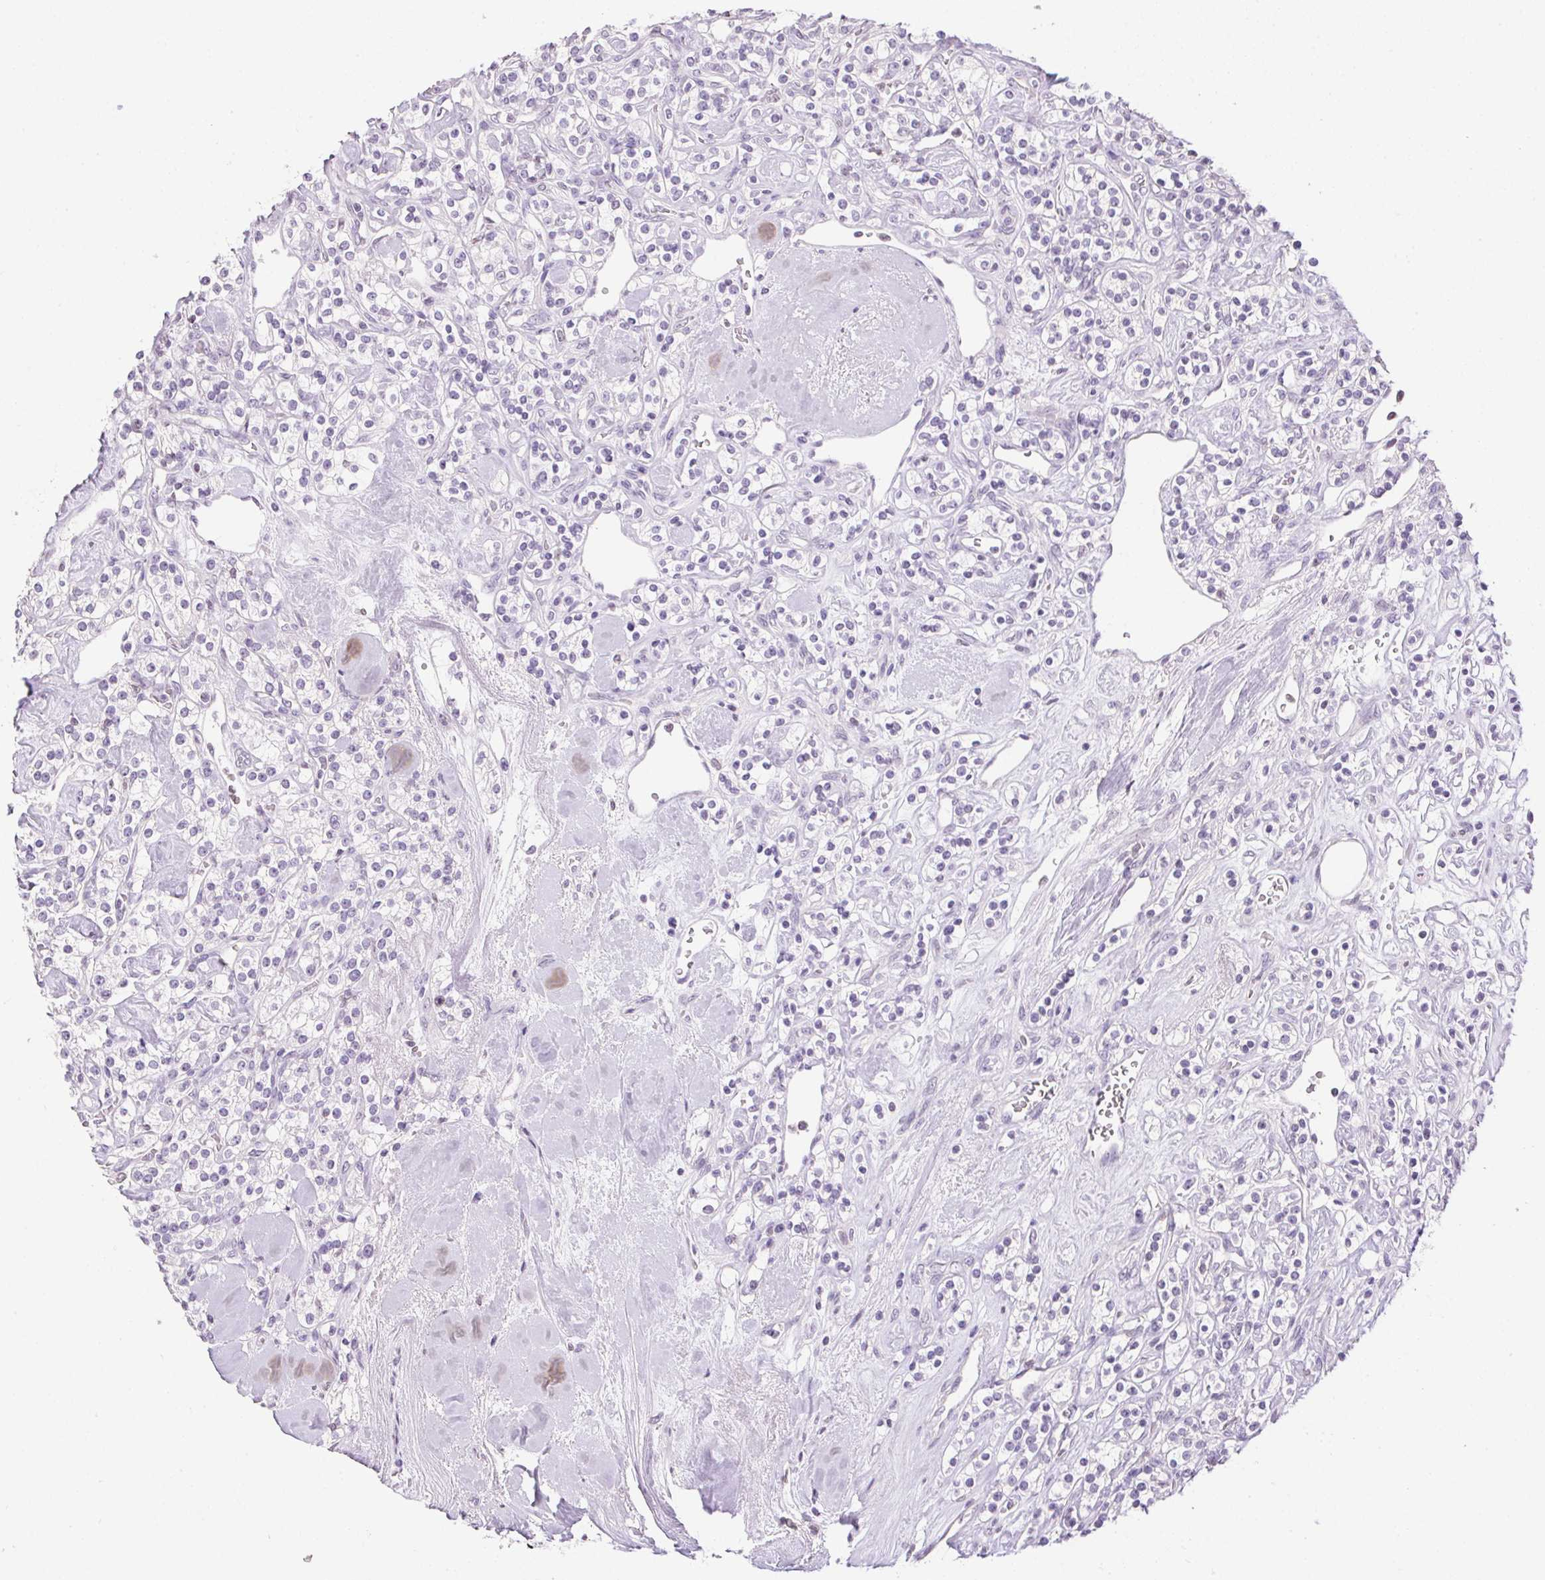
{"staining": {"intensity": "negative", "quantity": "none", "location": "none"}, "tissue": "renal cancer", "cell_type": "Tumor cells", "image_type": "cancer", "snomed": [{"axis": "morphology", "description": "Adenocarcinoma, NOS"}, {"axis": "topography", "description": "Kidney"}], "caption": "DAB immunohistochemical staining of human renal adenocarcinoma reveals no significant staining in tumor cells.", "gene": "PRL", "patient": {"sex": "male", "age": 77}}